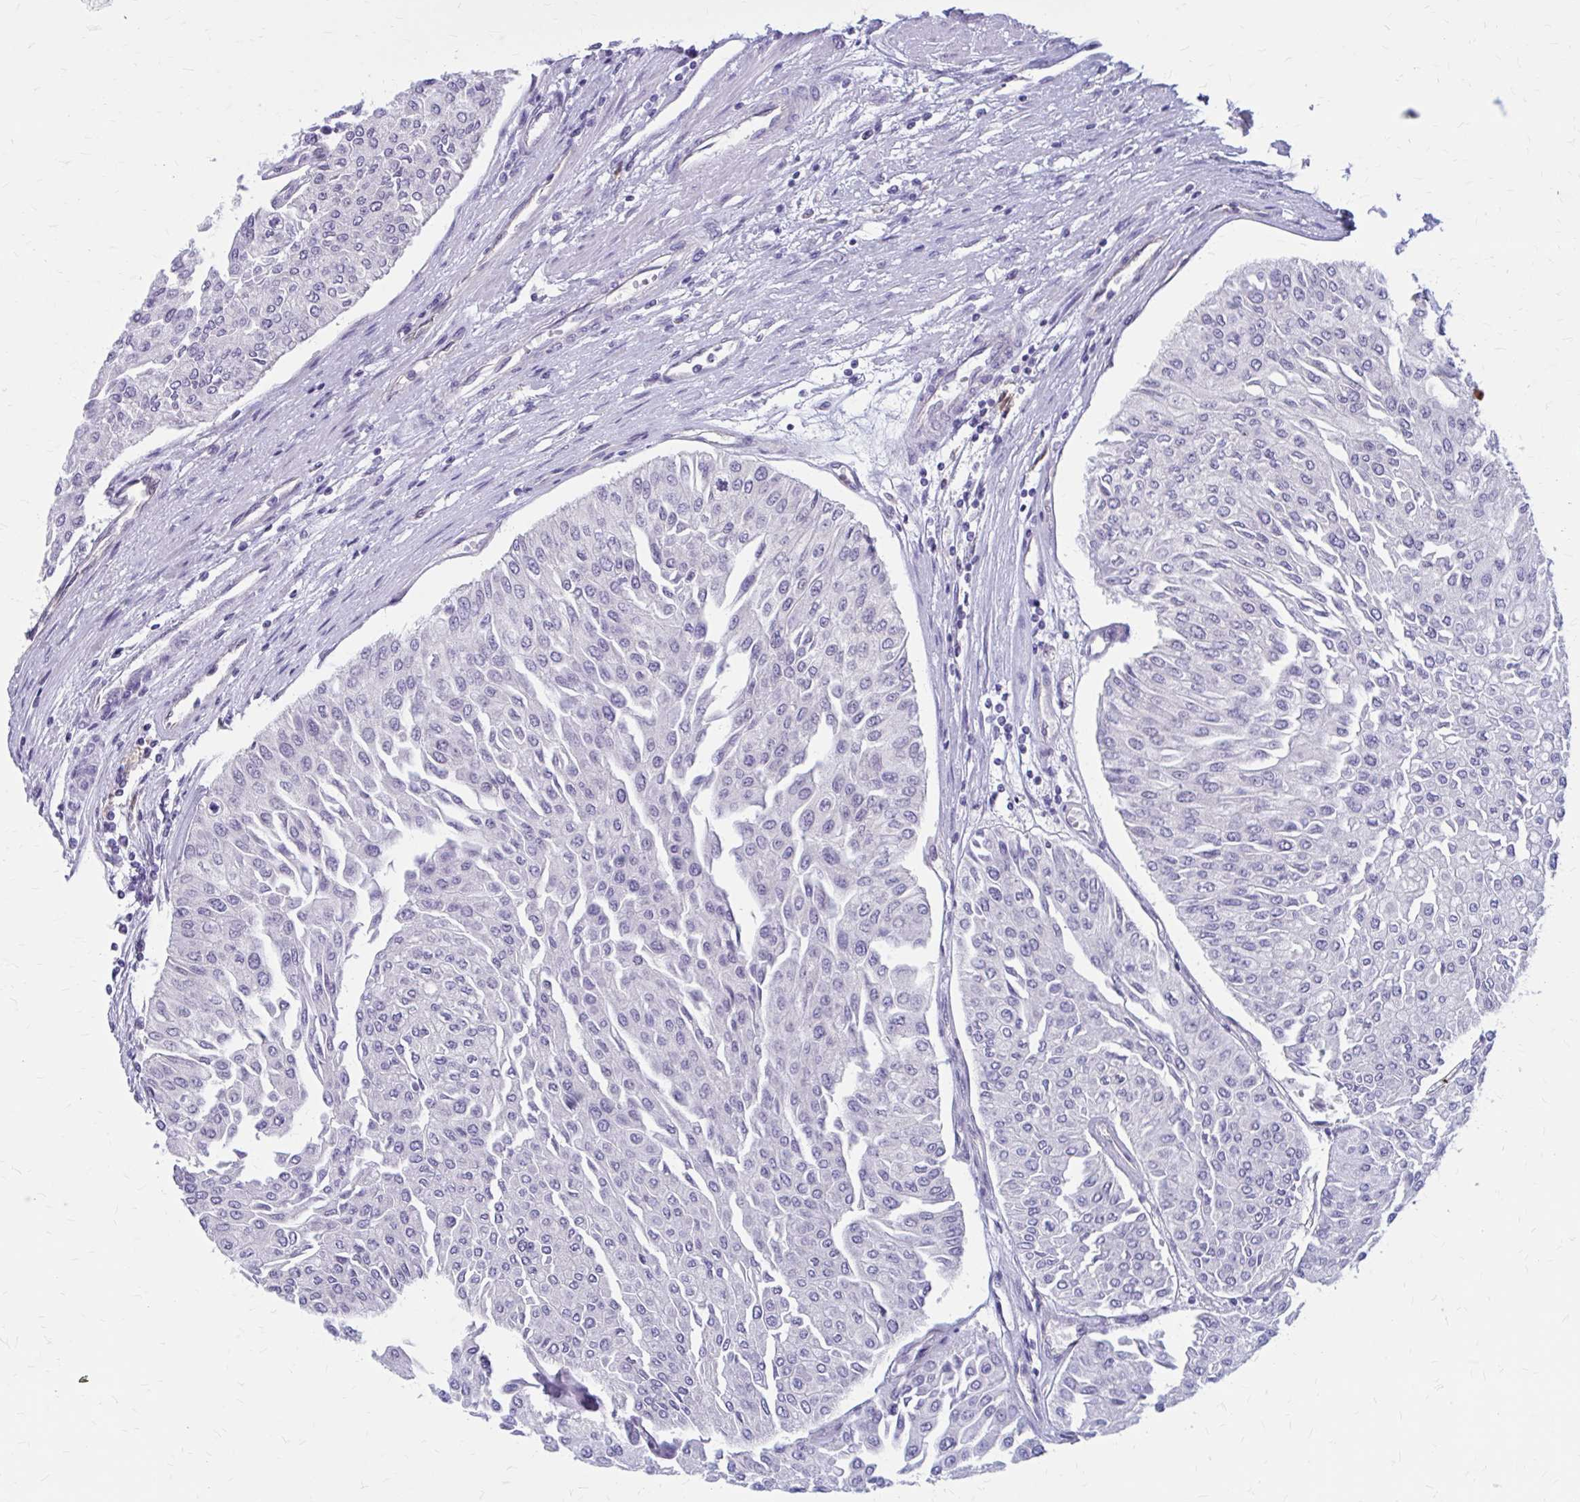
{"staining": {"intensity": "negative", "quantity": "none", "location": "none"}, "tissue": "urothelial cancer", "cell_type": "Tumor cells", "image_type": "cancer", "snomed": [{"axis": "morphology", "description": "Urothelial carcinoma, Low grade"}, {"axis": "topography", "description": "Urinary bladder"}], "caption": "Tumor cells are negative for brown protein staining in low-grade urothelial carcinoma.", "gene": "CLIC2", "patient": {"sex": "male", "age": 67}}